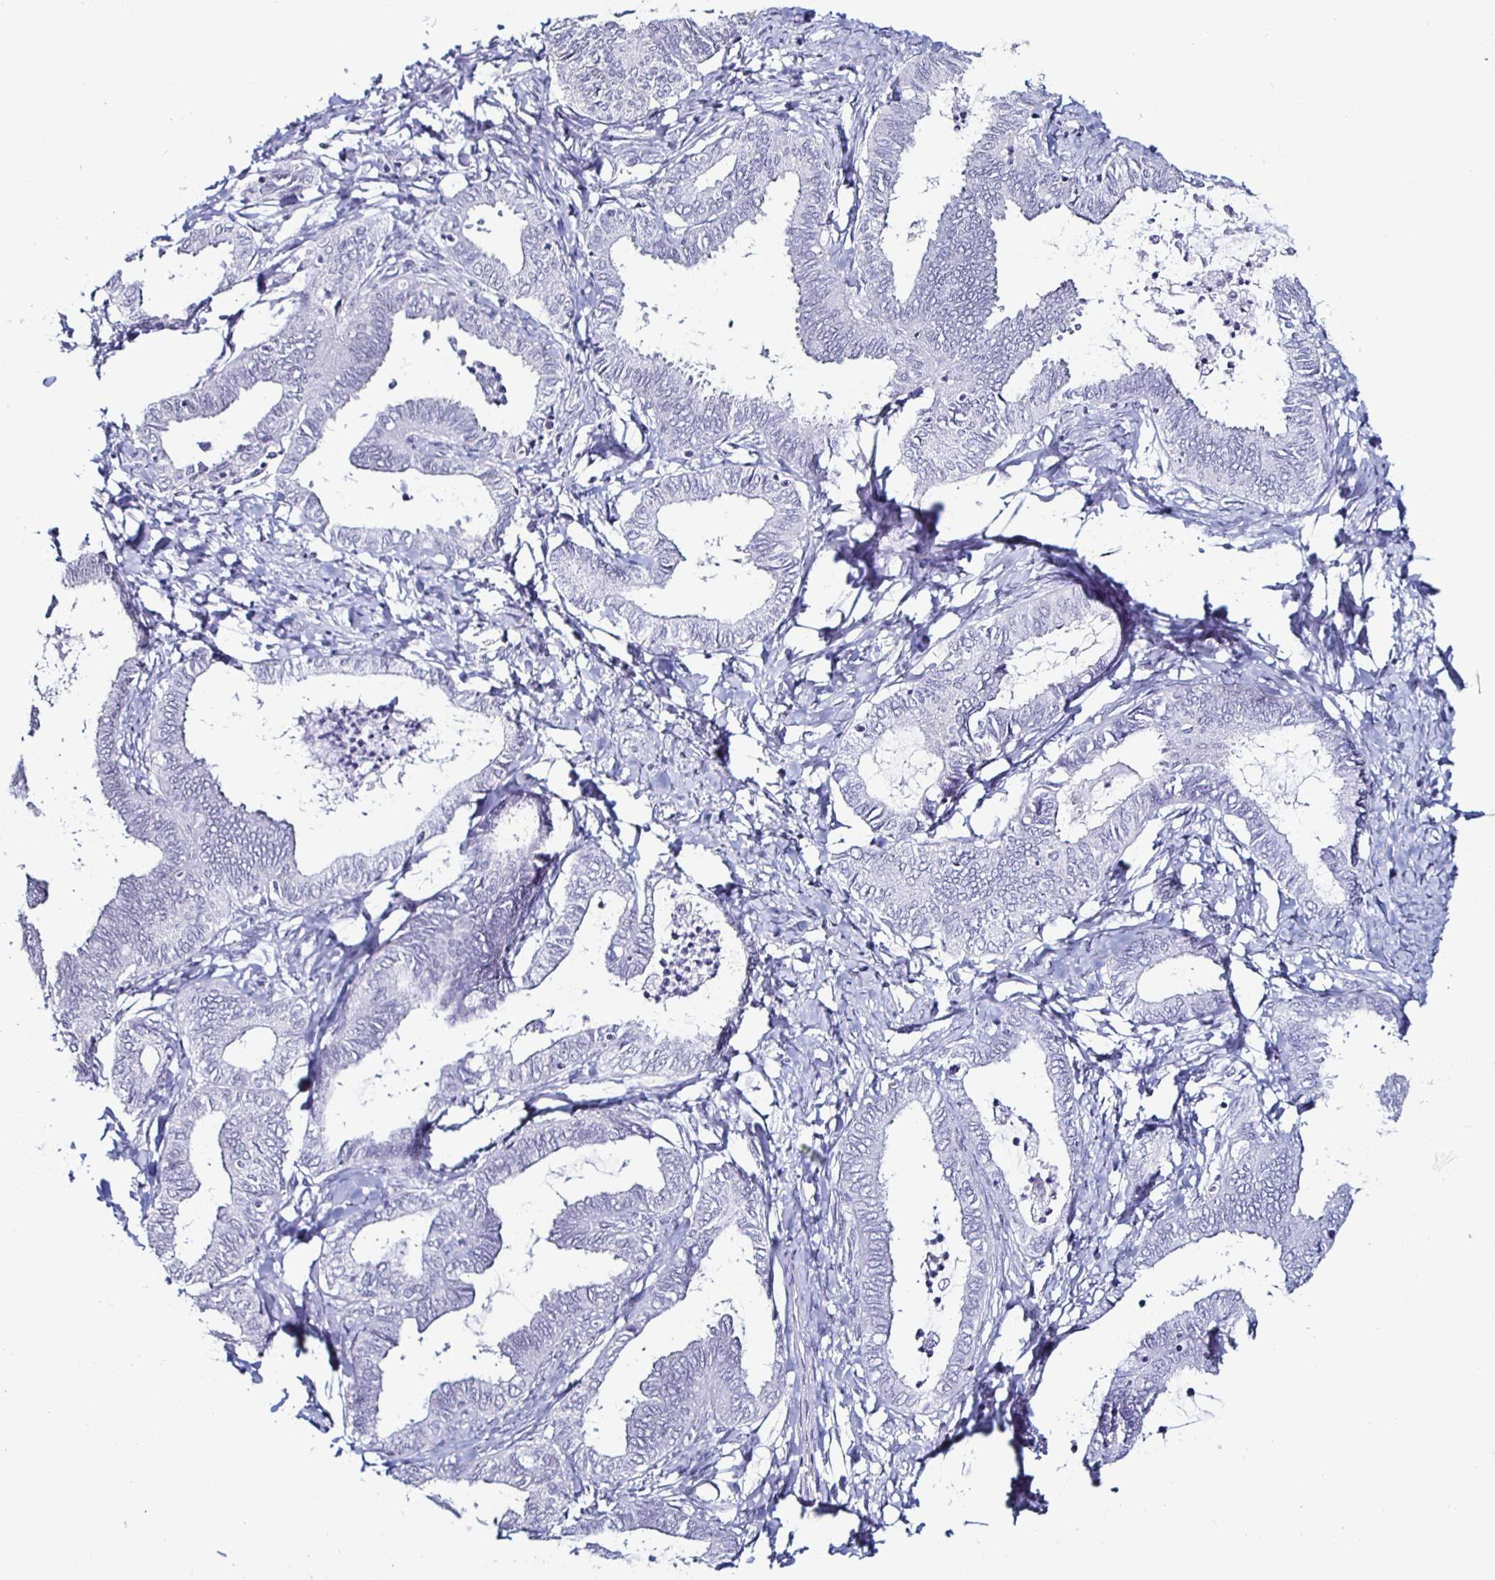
{"staining": {"intensity": "negative", "quantity": "none", "location": "none"}, "tissue": "ovarian cancer", "cell_type": "Tumor cells", "image_type": "cancer", "snomed": [{"axis": "morphology", "description": "Carcinoma, endometroid"}, {"axis": "topography", "description": "Ovary"}], "caption": "There is no significant staining in tumor cells of ovarian endometroid carcinoma. (DAB immunohistochemistry (IHC) with hematoxylin counter stain).", "gene": "DDX39B", "patient": {"sex": "female", "age": 70}}